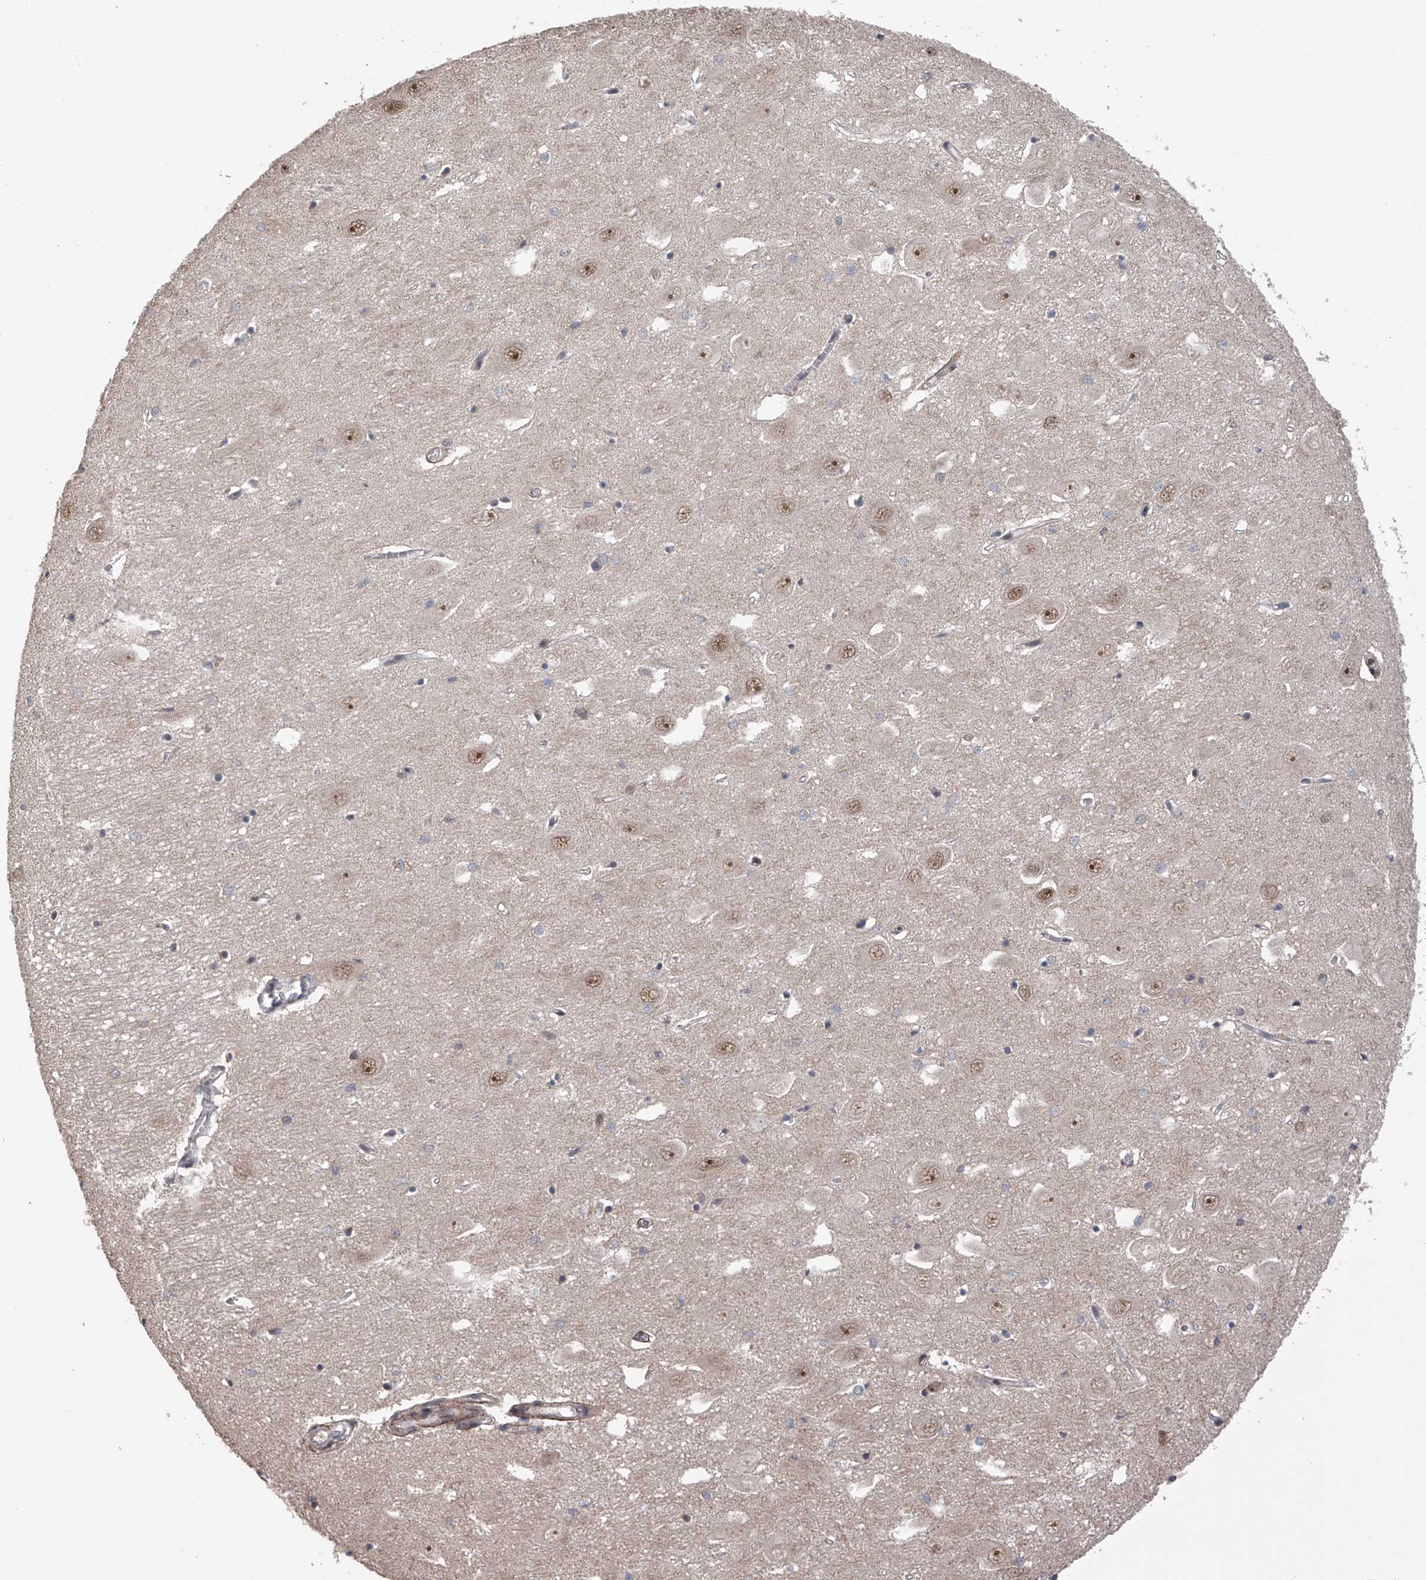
{"staining": {"intensity": "negative", "quantity": "none", "location": "none"}, "tissue": "hippocampus", "cell_type": "Glial cells", "image_type": "normal", "snomed": [{"axis": "morphology", "description": "Normal tissue, NOS"}, {"axis": "topography", "description": "Hippocampus"}], "caption": "An IHC image of benign hippocampus is shown. There is no staining in glial cells of hippocampus.", "gene": "DNAJC9", "patient": {"sex": "female", "age": 64}}